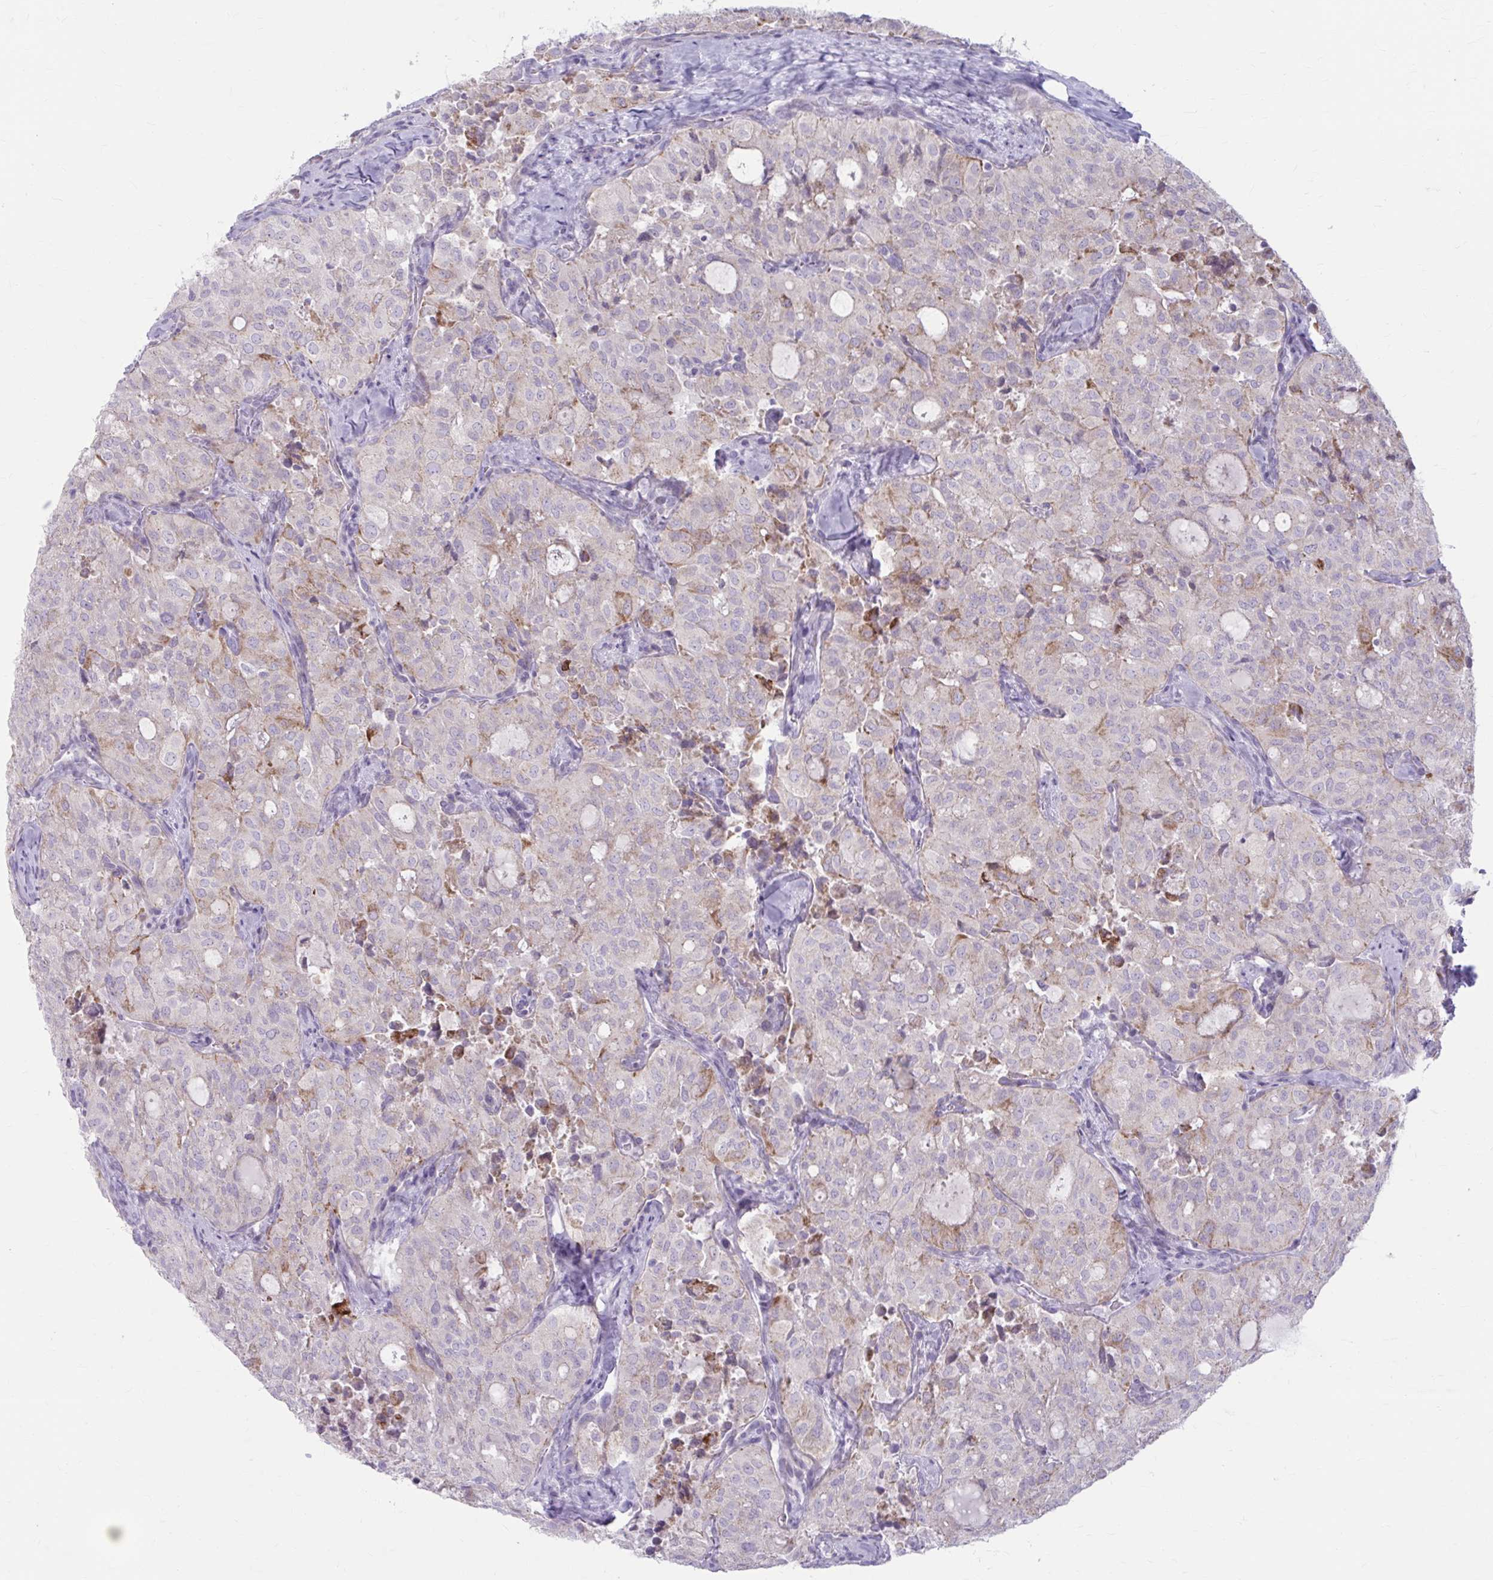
{"staining": {"intensity": "strong", "quantity": "<25%", "location": "cytoplasmic/membranous"}, "tissue": "thyroid cancer", "cell_type": "Tumor cells", "image_type": "cancer", "snomed": [{"axis": "morphology", "description": "Follicular adenoma carcinoma, NOS"}, {"axis": "topography", "description": "Thyroid gland"}], "caption": "Protein expression analysis of thyroid cancer (follicular adenoma carcinoma) shows strong cytoplasmic/membranous positivity in approximately <25% of tumor cells.", "gene": "MSMO1", "patient": {"sex": "male", "age": 75}}